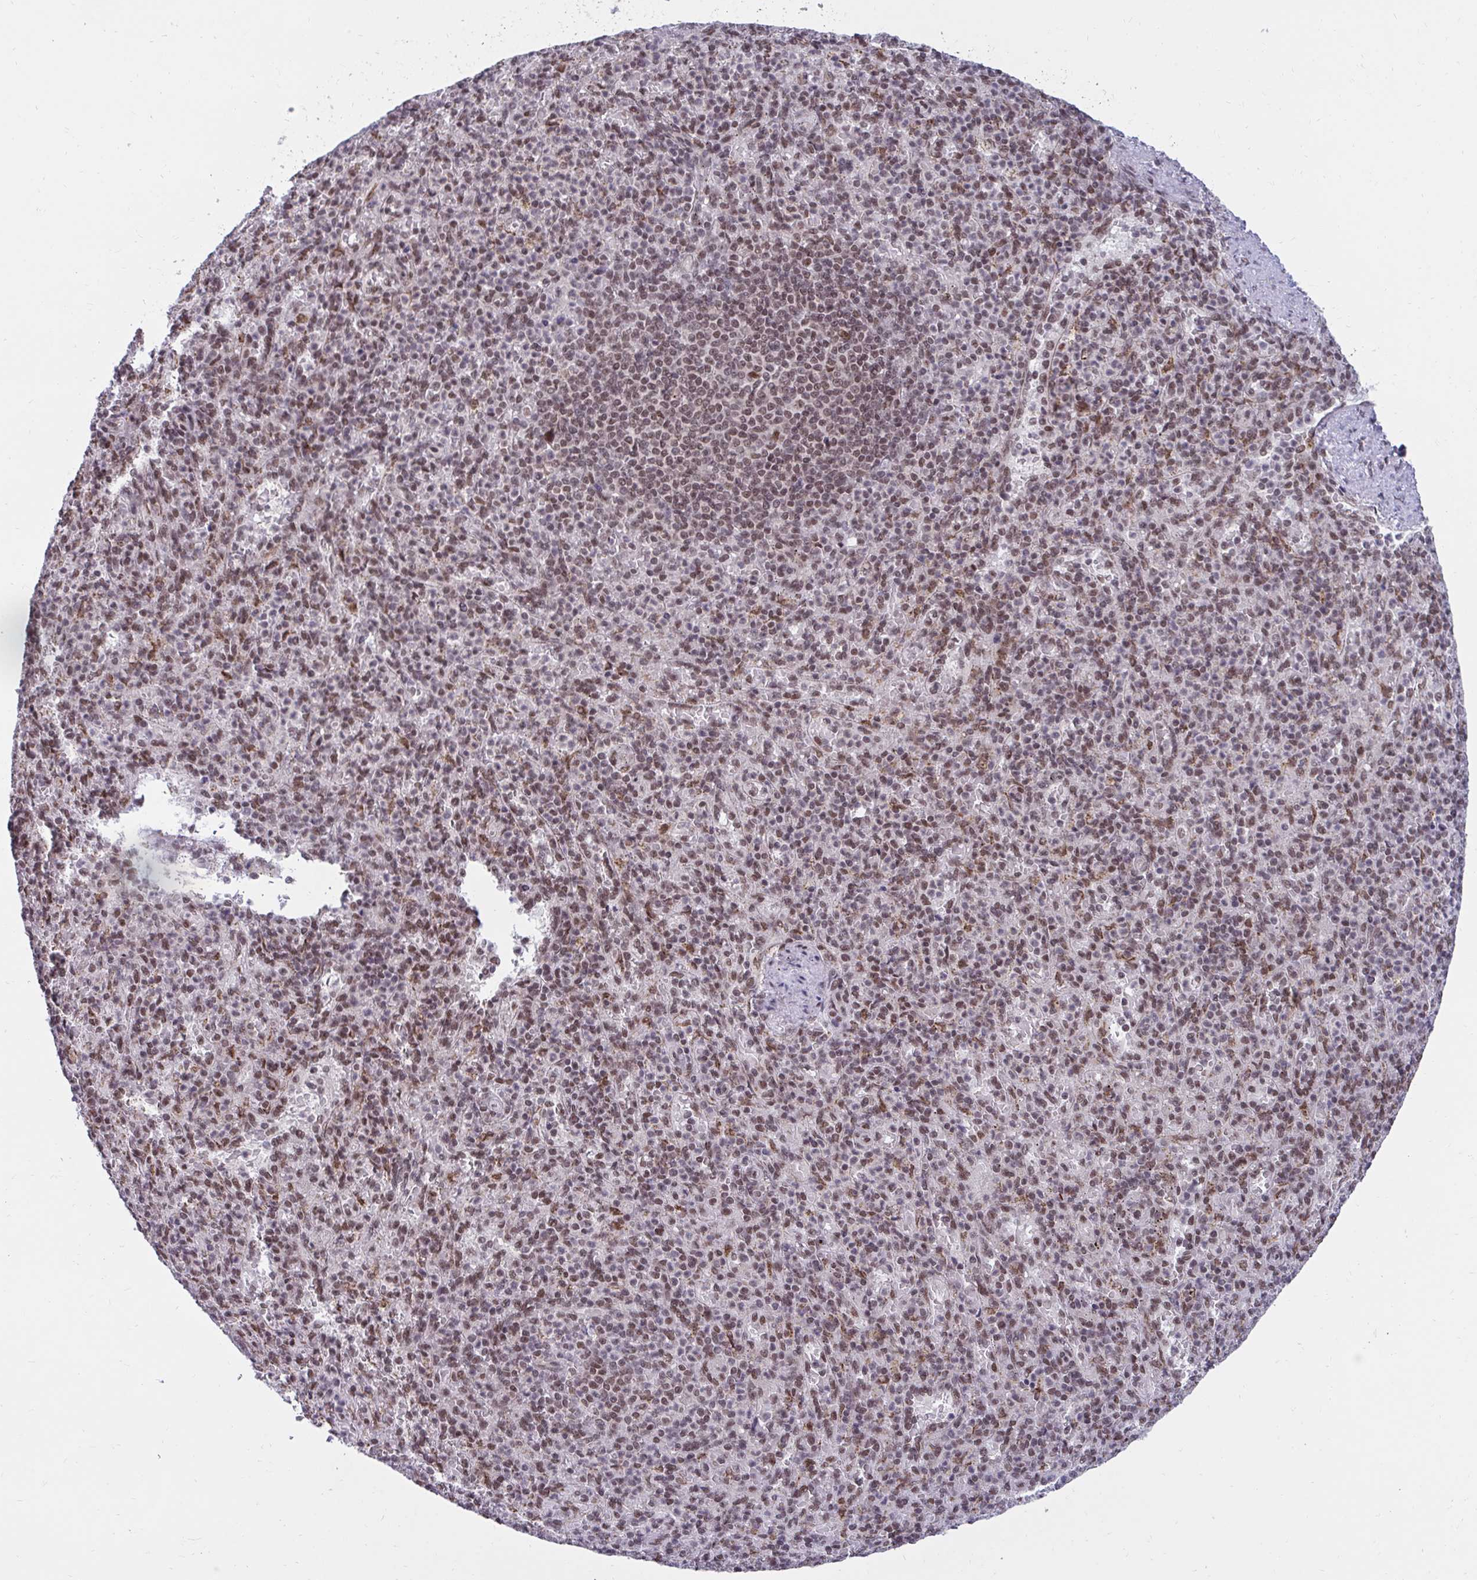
{"staining": {"intensity": "moderate", "quantity": ">75%", "location": "nuclear"}, "tissue": "spleen", "cell_type": "Cells in red pulp", "image_type": "normal", "snomed": [{"axis": "morphology", "description": "Normal tissue, NOS"}, {"axis": "topography", "description": "Spleen"}], "caption": "Human spleen stained for a protein (brown) displays moderate nuclear positive positivity in approximately >75% of cells in red pulp.", "gene": "PHF10", "patient": {"sex": "female", "age": 74}}